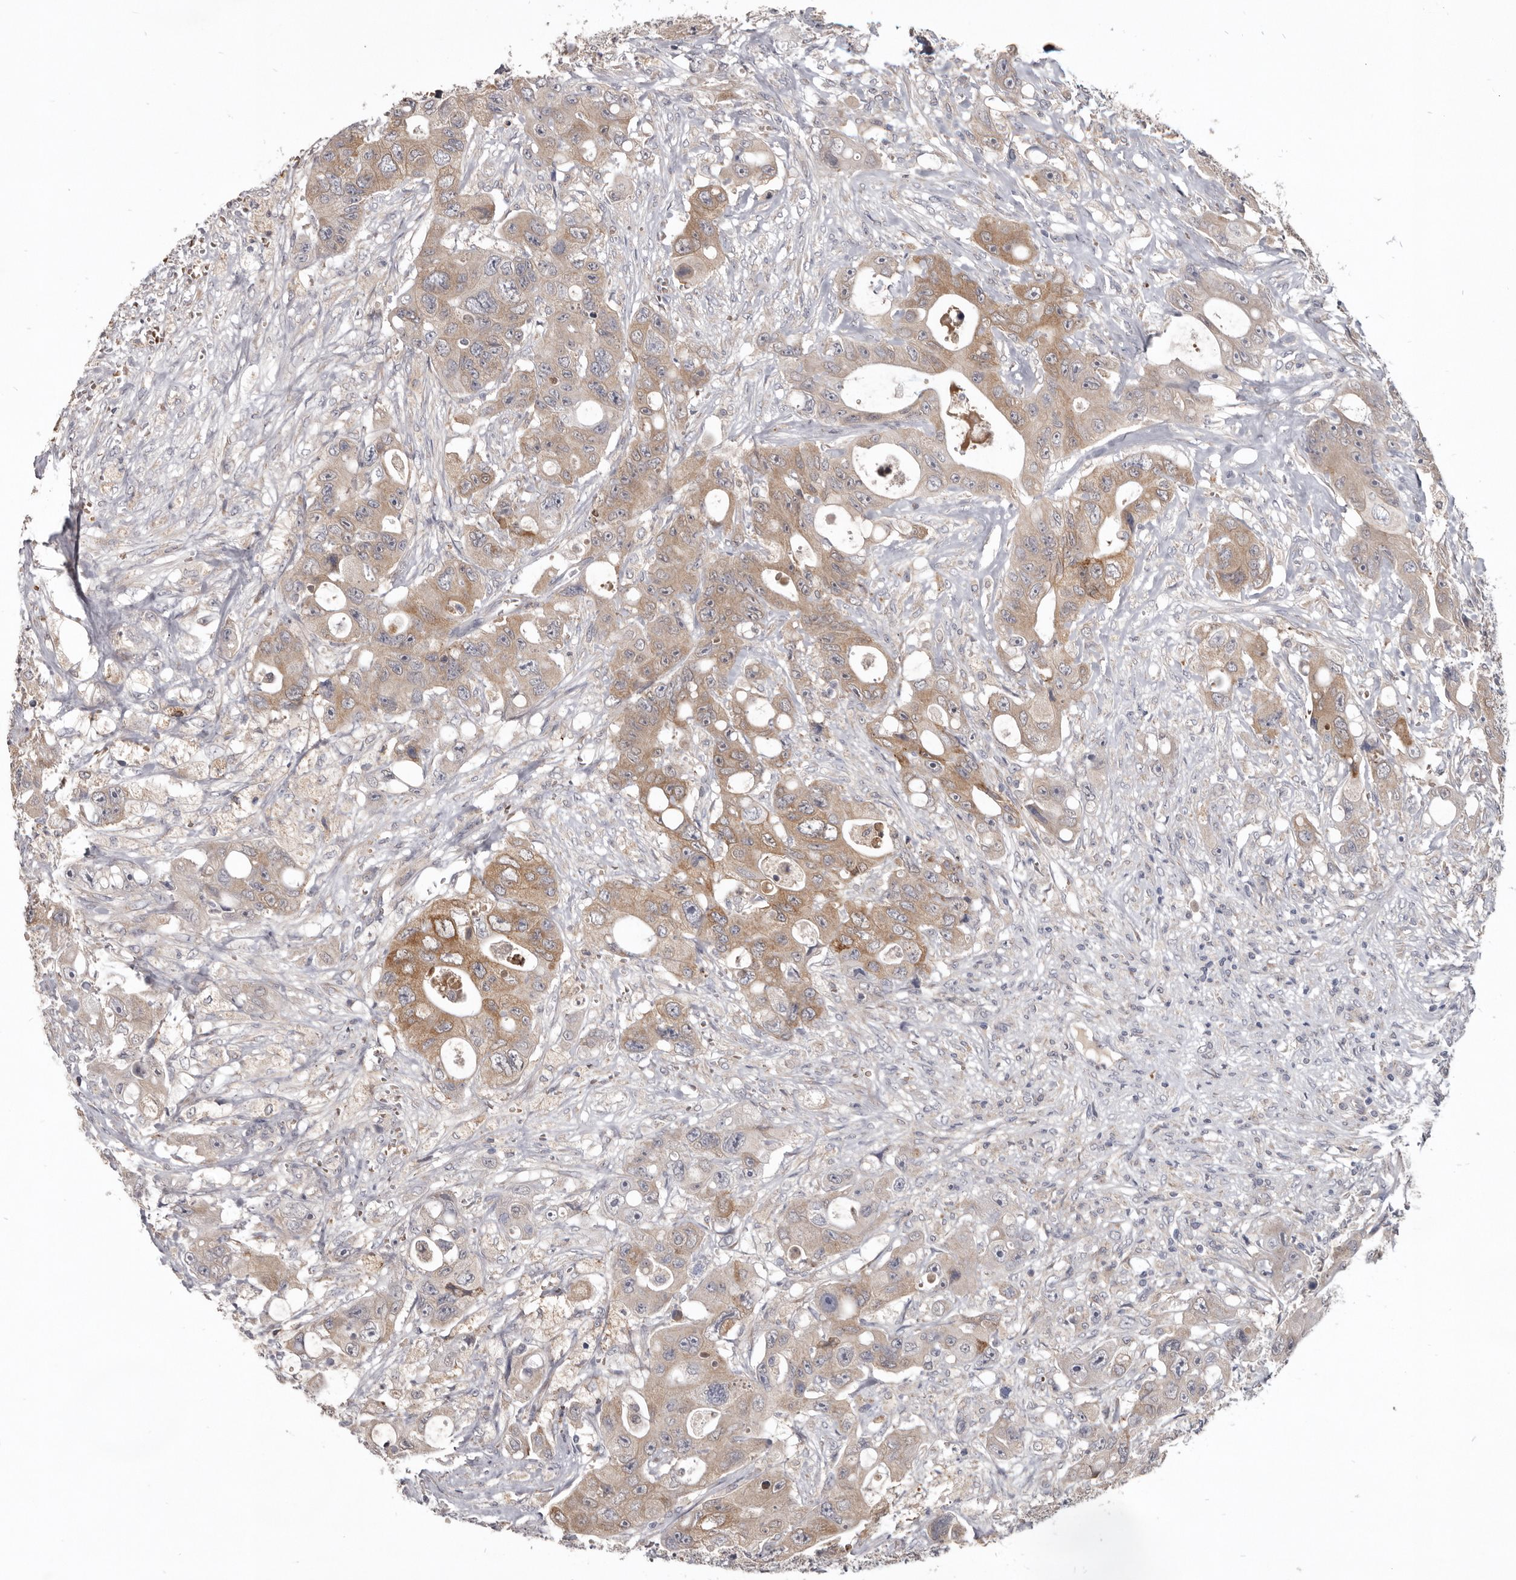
{"staining": {"intensity": "weak", "quantity": ">75%", "location": "cytoplasmic/membranous"}, "tissue": "colorectal cancer", "cell_type": "Tumor cells", "image_type": "cancer", "snomed": [{"axis": "morphology", "description": "Adenocarcinoma, NOS"}, {"axis": "topography", "description": "Colon"}], "caption": "An immunohistochemistry (IHC) micrograph of tumor tissue is shown. Protein staining in brown shows weak cytoplasmic/membranous positivity in colorectal cancer within tumor cells.", "gene": "NENF", "patient": {"sex": "female", "age": 46}}